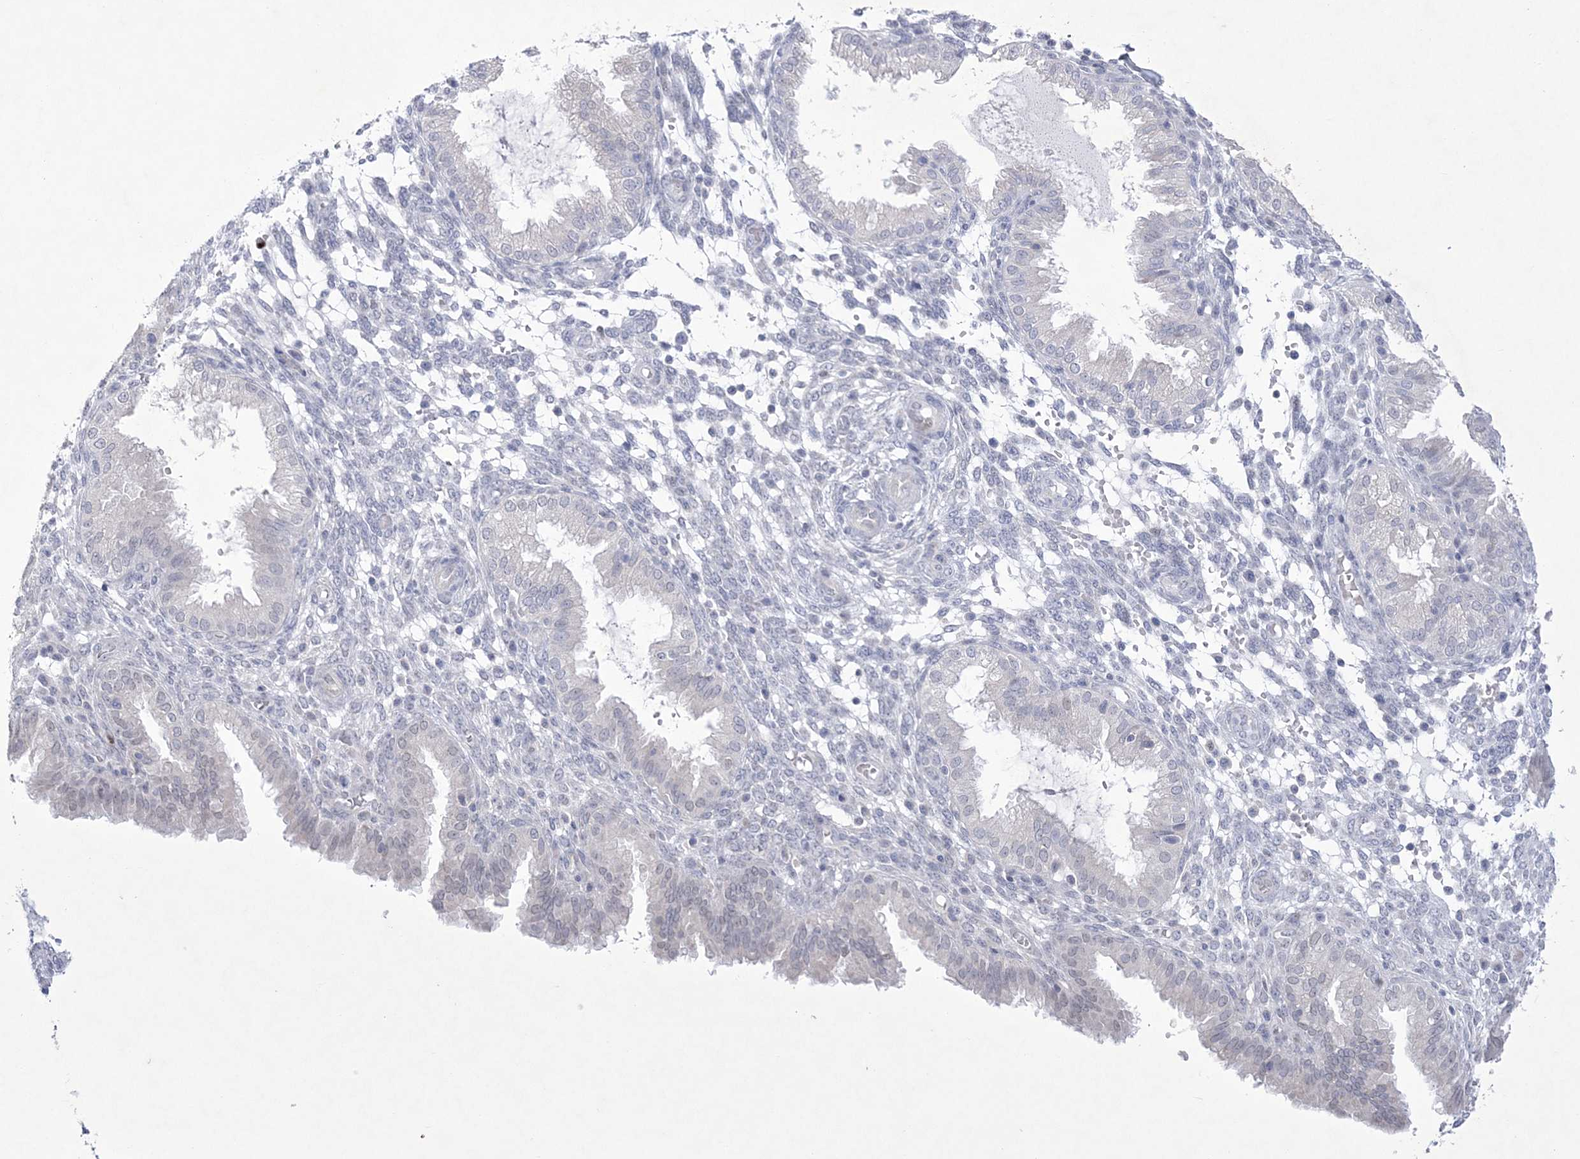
{"staining": {"intensity": "negative", "quantity": "none", "location": "none"}, "tissue": "endometrium", "cell_type": "Cells in endometrial stroma", "image_type": "normal", "snomed": [{"axis": "morphology", "description": "Normal tissue, NOS"}, {"axis": "topography", "description": "Endometrium"}], "caption": "There is no significant expression in cells in endometrial stroma of endometrium. (DAB immunohistochemistry, high magnification).", "gene": "WDR27", "patient": {"sex": "female", "age": 33}}